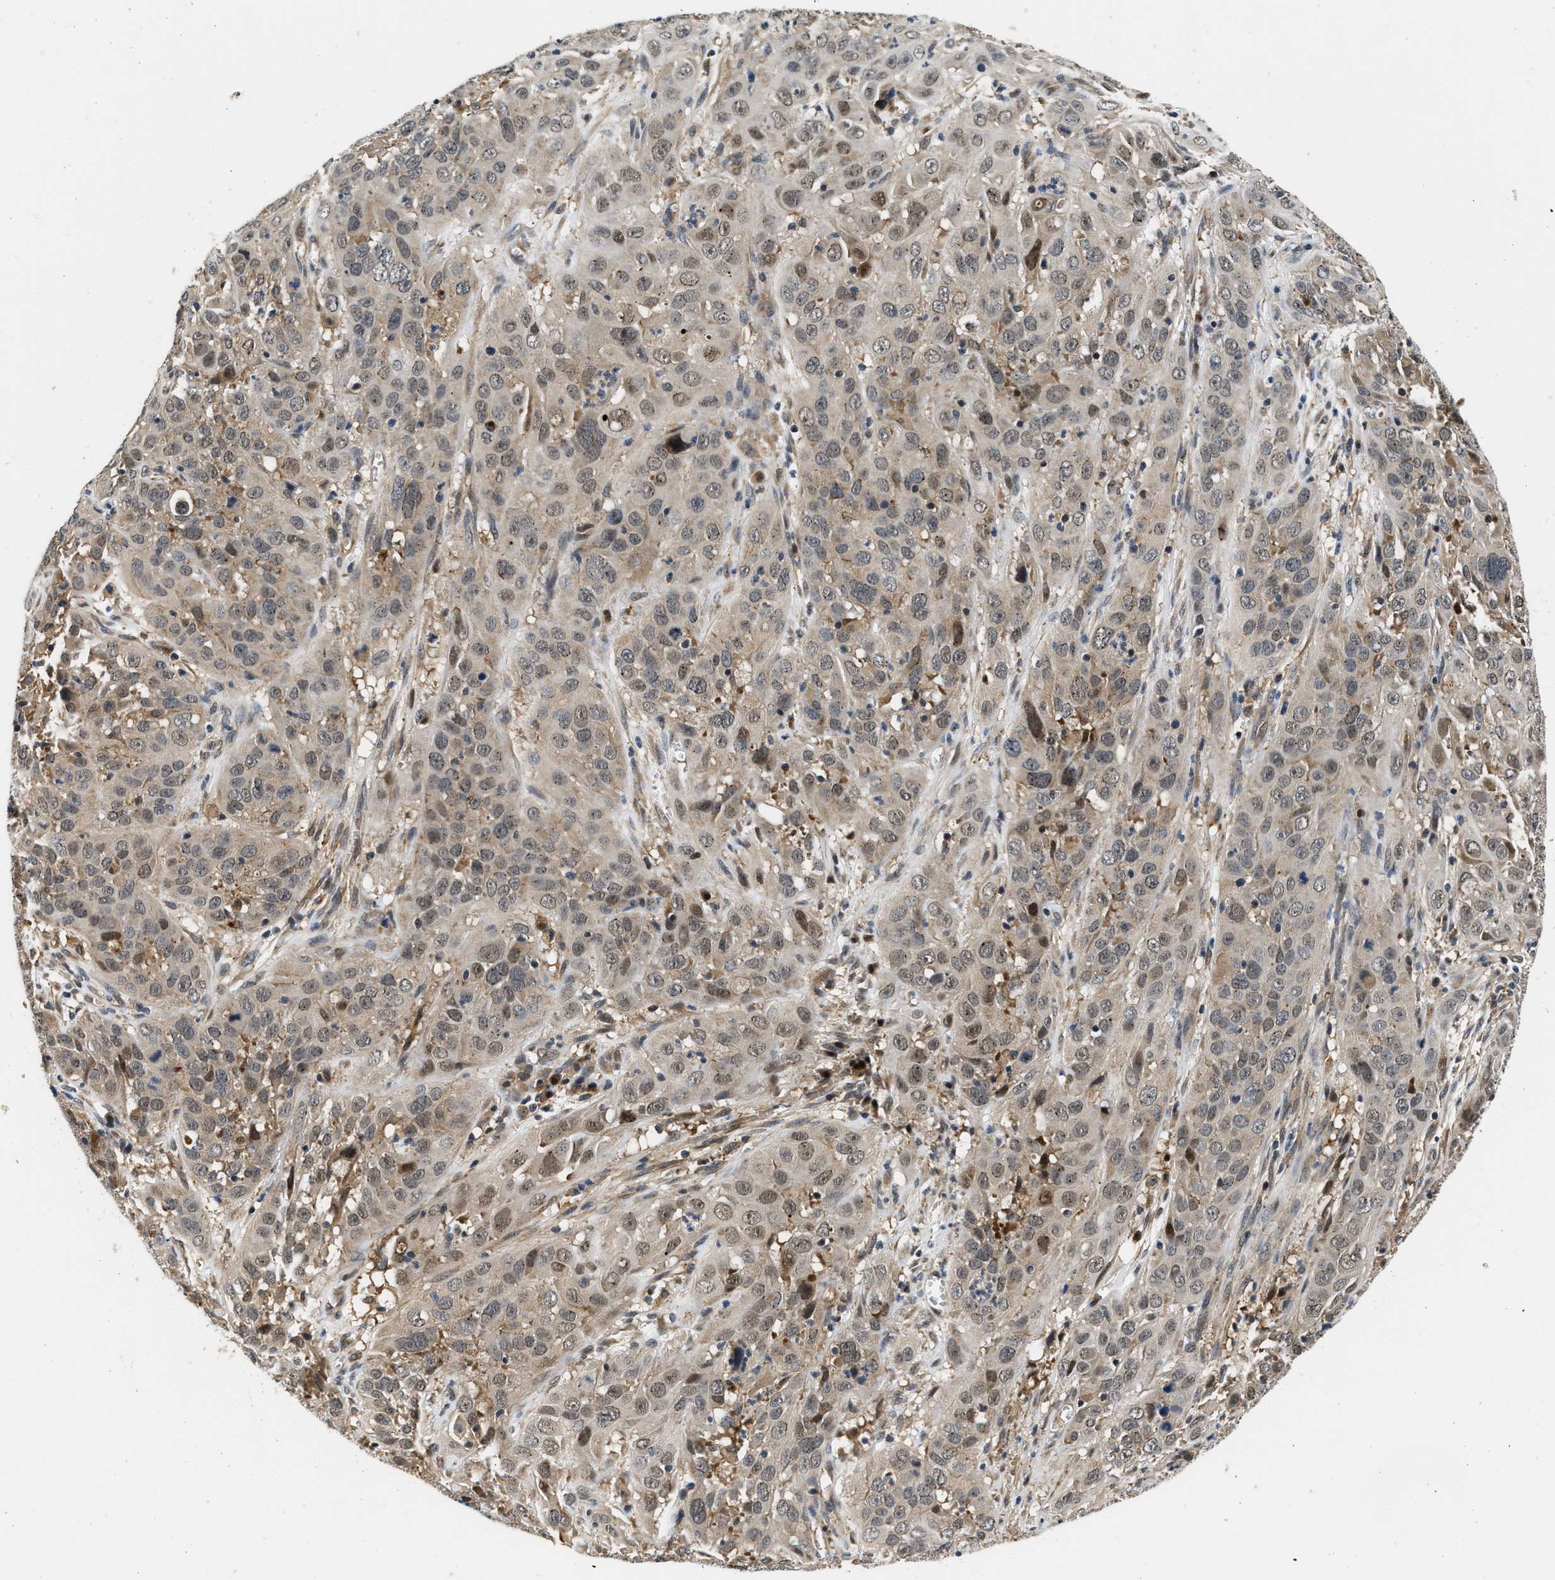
{"staining": {"intensity": "weak", "quantity": "25%-75%", "location": "nuclear"}, "tissue": "cervical cancer", "cell_type": "Tumor cells", "image_type": "cancer", "snomed": [{"axis": "morphology", "description": "Squamous cell carcinoma, NOS"}, {"axis": "topography", "description": "Cervix"}], "caption": "Cervical cancer (squamous cell carcinoma) stained with a brown dye exhibits weak nuclear positive positivity in about 25%-75% of tumor cells.", "gene": "LARP6", "patient": {"sex": "female", "age": 32}}